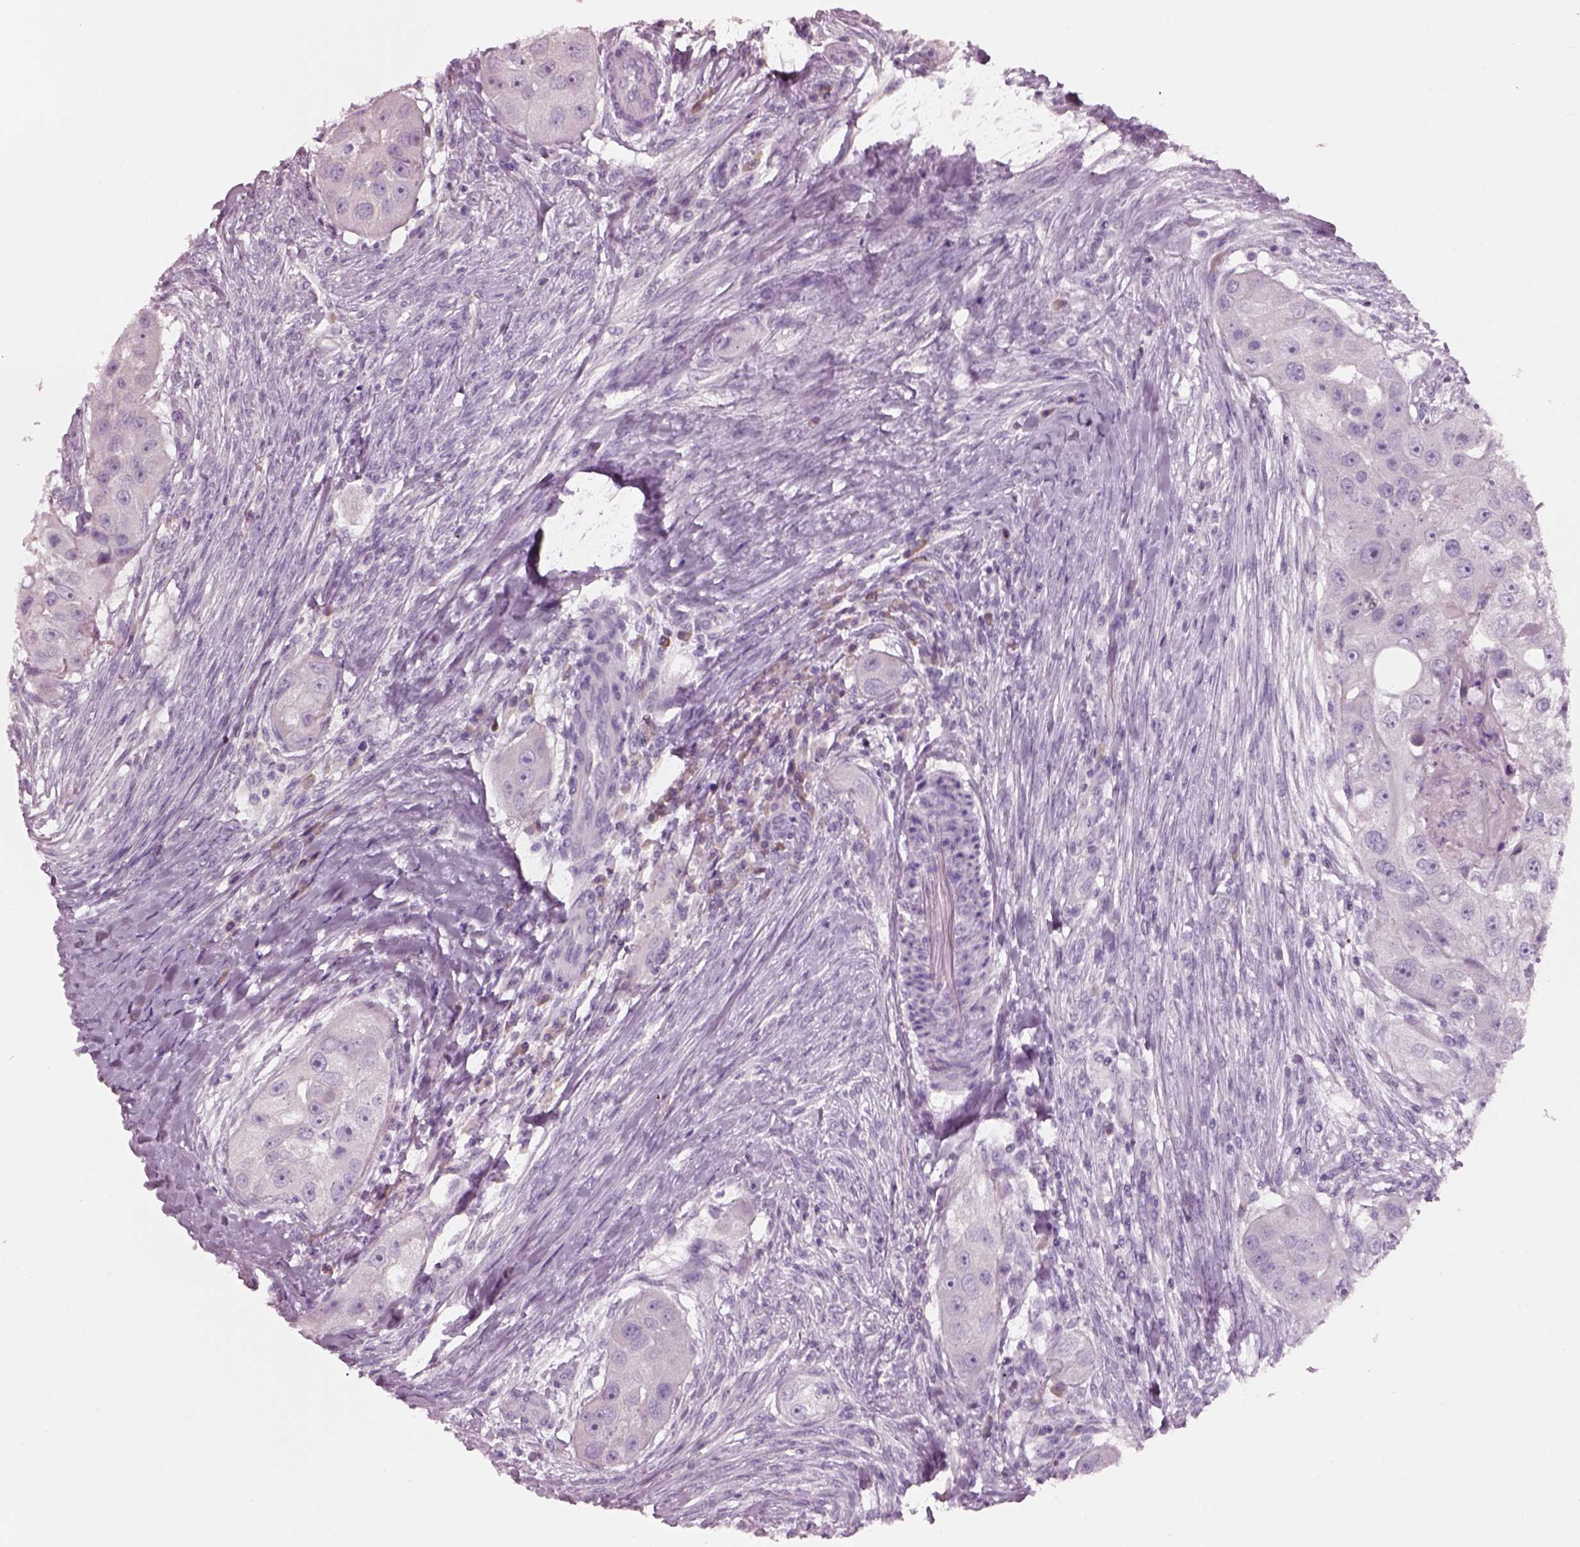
{"staining": {"intensity": "negative", "quantity": "none", "location": "none"}, "tissue": "head and neck cancer", "cell_type": "Tumor cells", "image_type": "cancer", "snomed": [{"axis": "morphology", "description": "Squamous cell carcinoma, NOS"}, {"axis": "topography", "description": "Head-Neck"}], "caption": "Head and neck cancer (squamous cell carcinoma) was stained to show a protein in brown. There is no significant positivity in tumor cells.", "gene": "SLC27A2", "patient": {"sex": "male", "age": 51}}